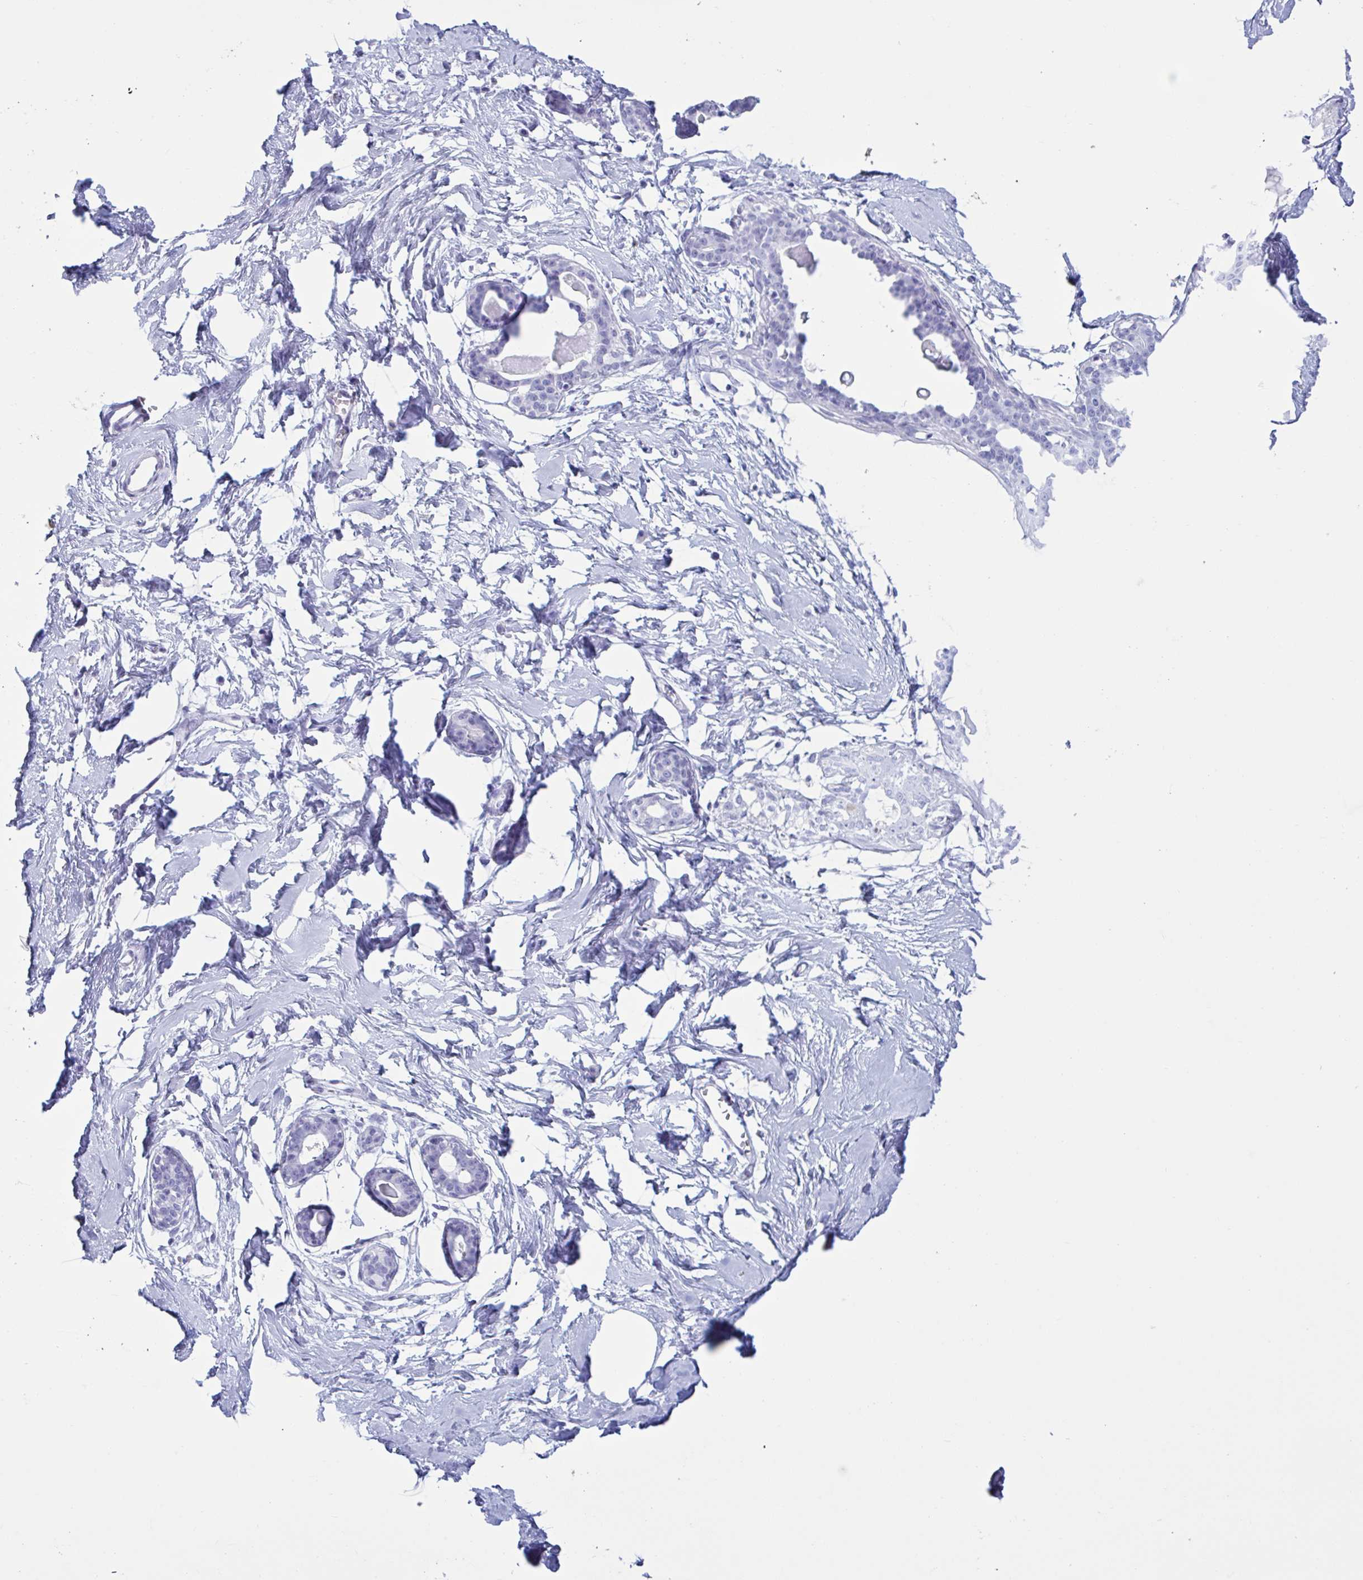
{"staining": {"intensity": "negative", "quantity": "none", "location": "none"}, "tissue": "breast", "cell_type": "Adipocytes", "image_type": "normal", "snomed": [{"axis": "morphology", "description": "Normal tissue, NOS"}, {"axis": "topography", "description": "Breast"}], "caption": "IHC micrograph of benign breast: breast stained with DAB displays no significant protein positivity in adipocytes. (DAB immunohistochemistry (IHC) with hematoxylin counter stain).", "gene": "MRGPRG", "patient": {"sex": "female", "age": 45}}